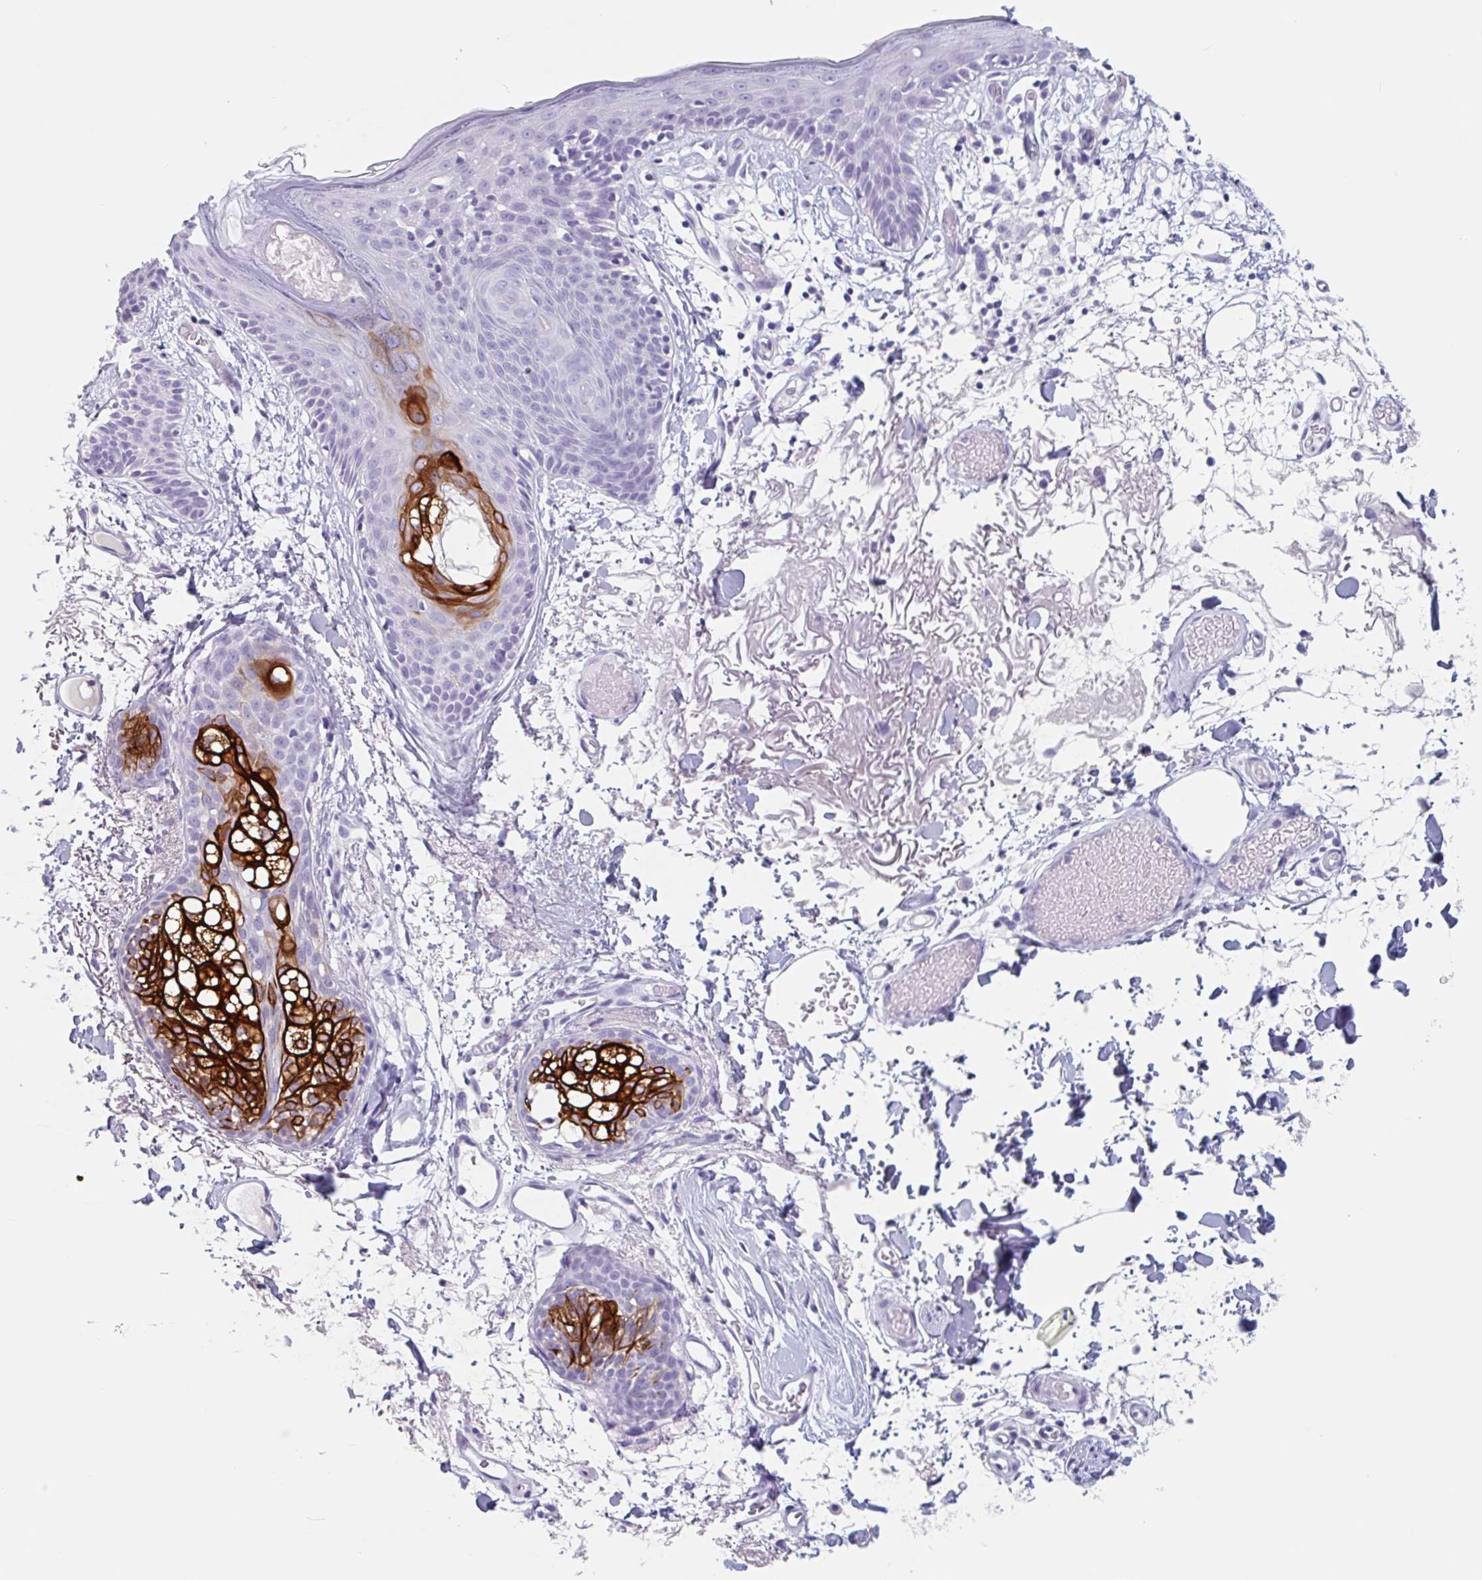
{"staining": {"intensity": "negative", "quantity": "none", "location": "none"}, "tissue": "skin", "cell_type": "Fibroblasts", "image_type": "normal", "snomed": [{"axis": "morphology", "description": "Normal tissue, NOS"}, {"axis": "topography", "description": "Skin"}], "caption": "Immunohistochemistry (IHC) image of unremarkable skin stained for a protein (brown), which reveals no positivity in fibroblasts. The staining was performed using DAB (3,3'-diaminobenzidine) to visualize the protein expression in brown, while the nuclei were stained in blue with hematoxylin (Magnification: 20x).", "gene": "EMC4", "patient": {"sex": "male", "age": 79}}